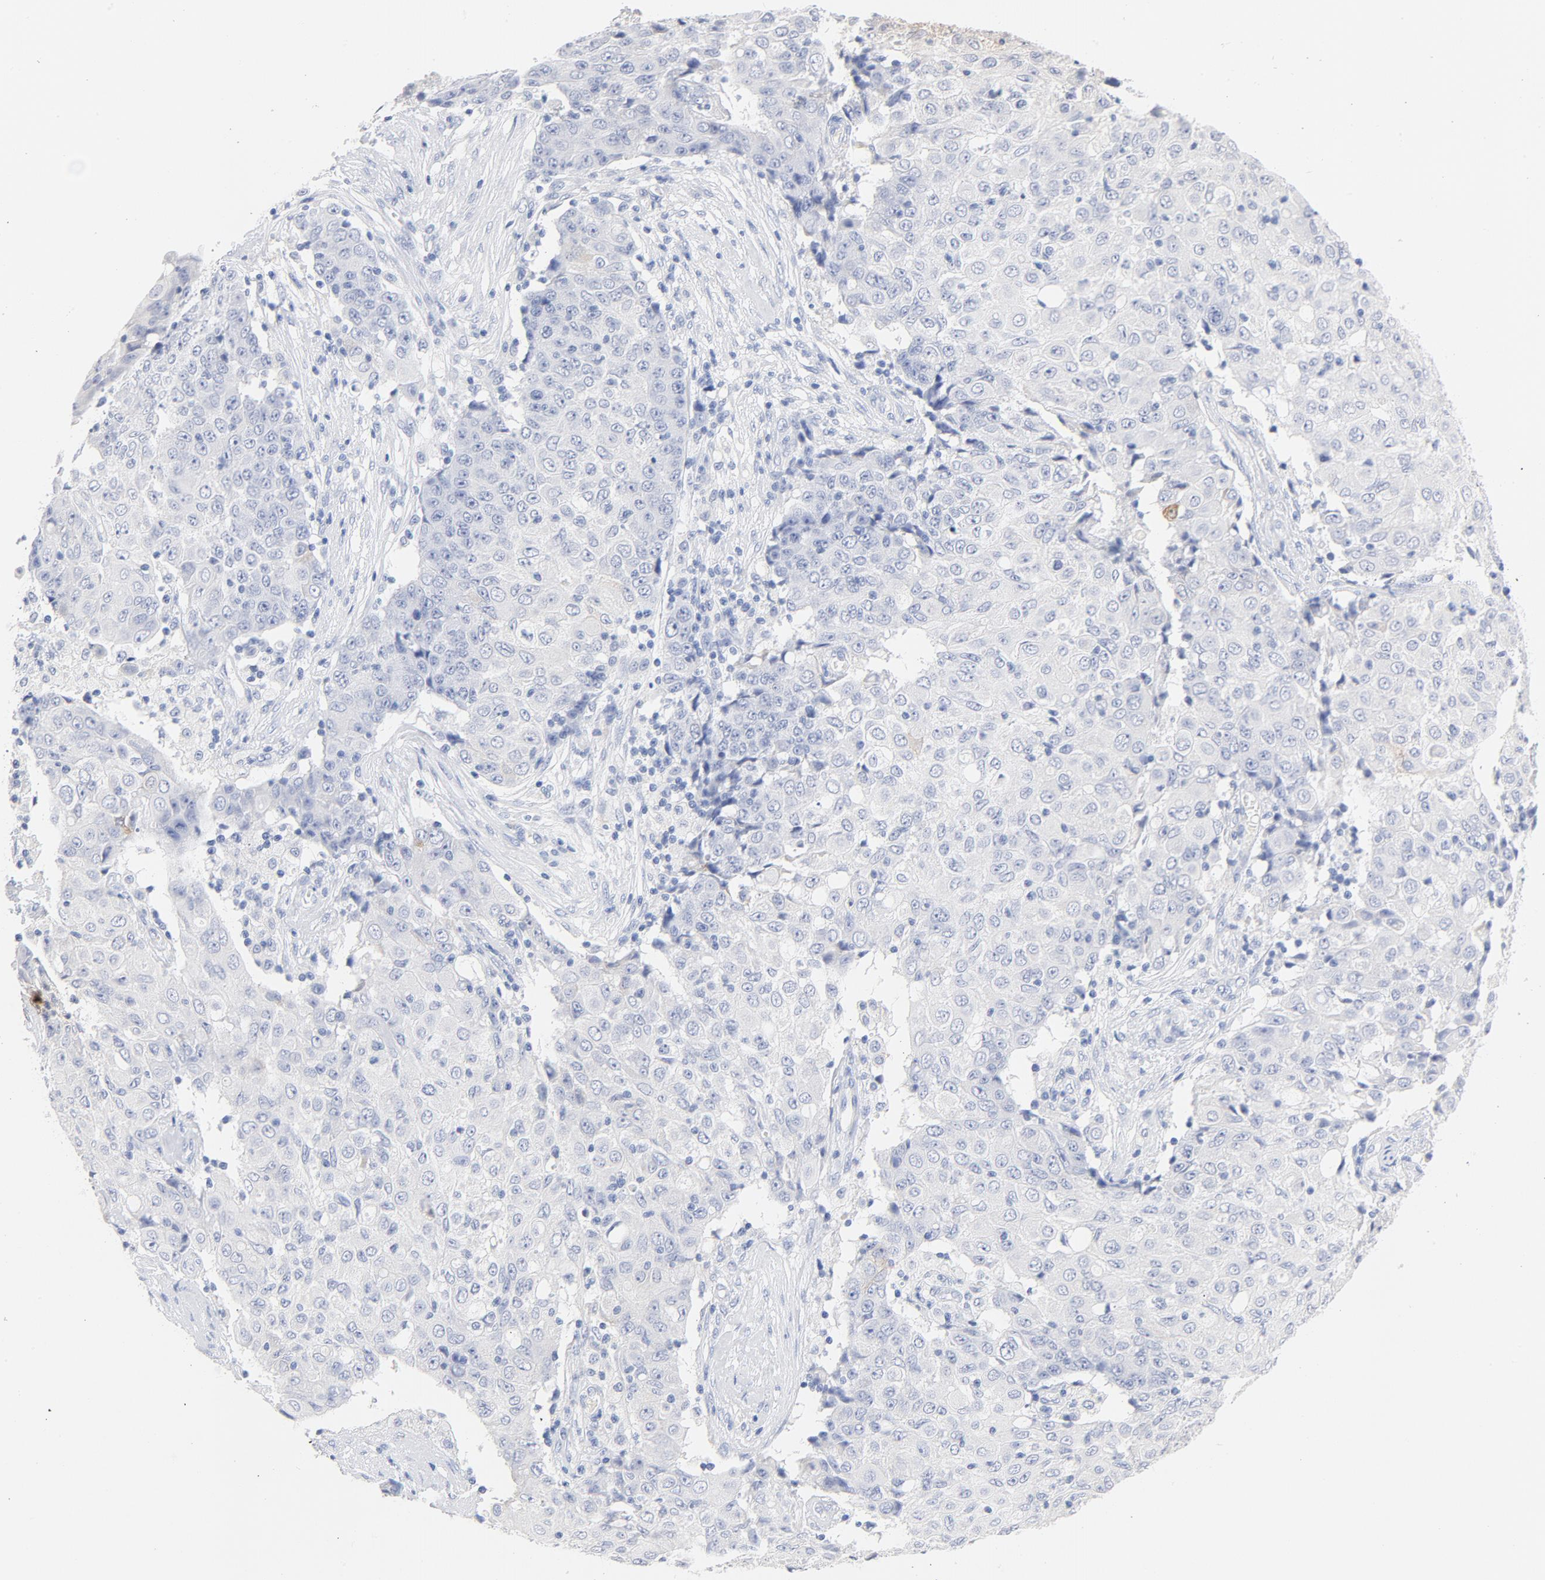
{"staining": {"intensity": "negative", "quantity": "none", "location": "none"}, "tissue": "ovarian cancer", "cell_type": "Tumor cells", "image_type": "cancer", "snomed": [{"axis": "morphology", "description": "Carcinoma, endometroid"}, {"axis": "topography", "description": "Ovary"}], "caption": "IHC image of neoplastic tissue: ovarian cancer (endometroid carcinoma) stained with DAB (3,3'-diaminobenzidine) exhibits no significant protein staining in tumor cells.", "gene": "FGFR3", "patient": {"sex": "female", "age": 42}}